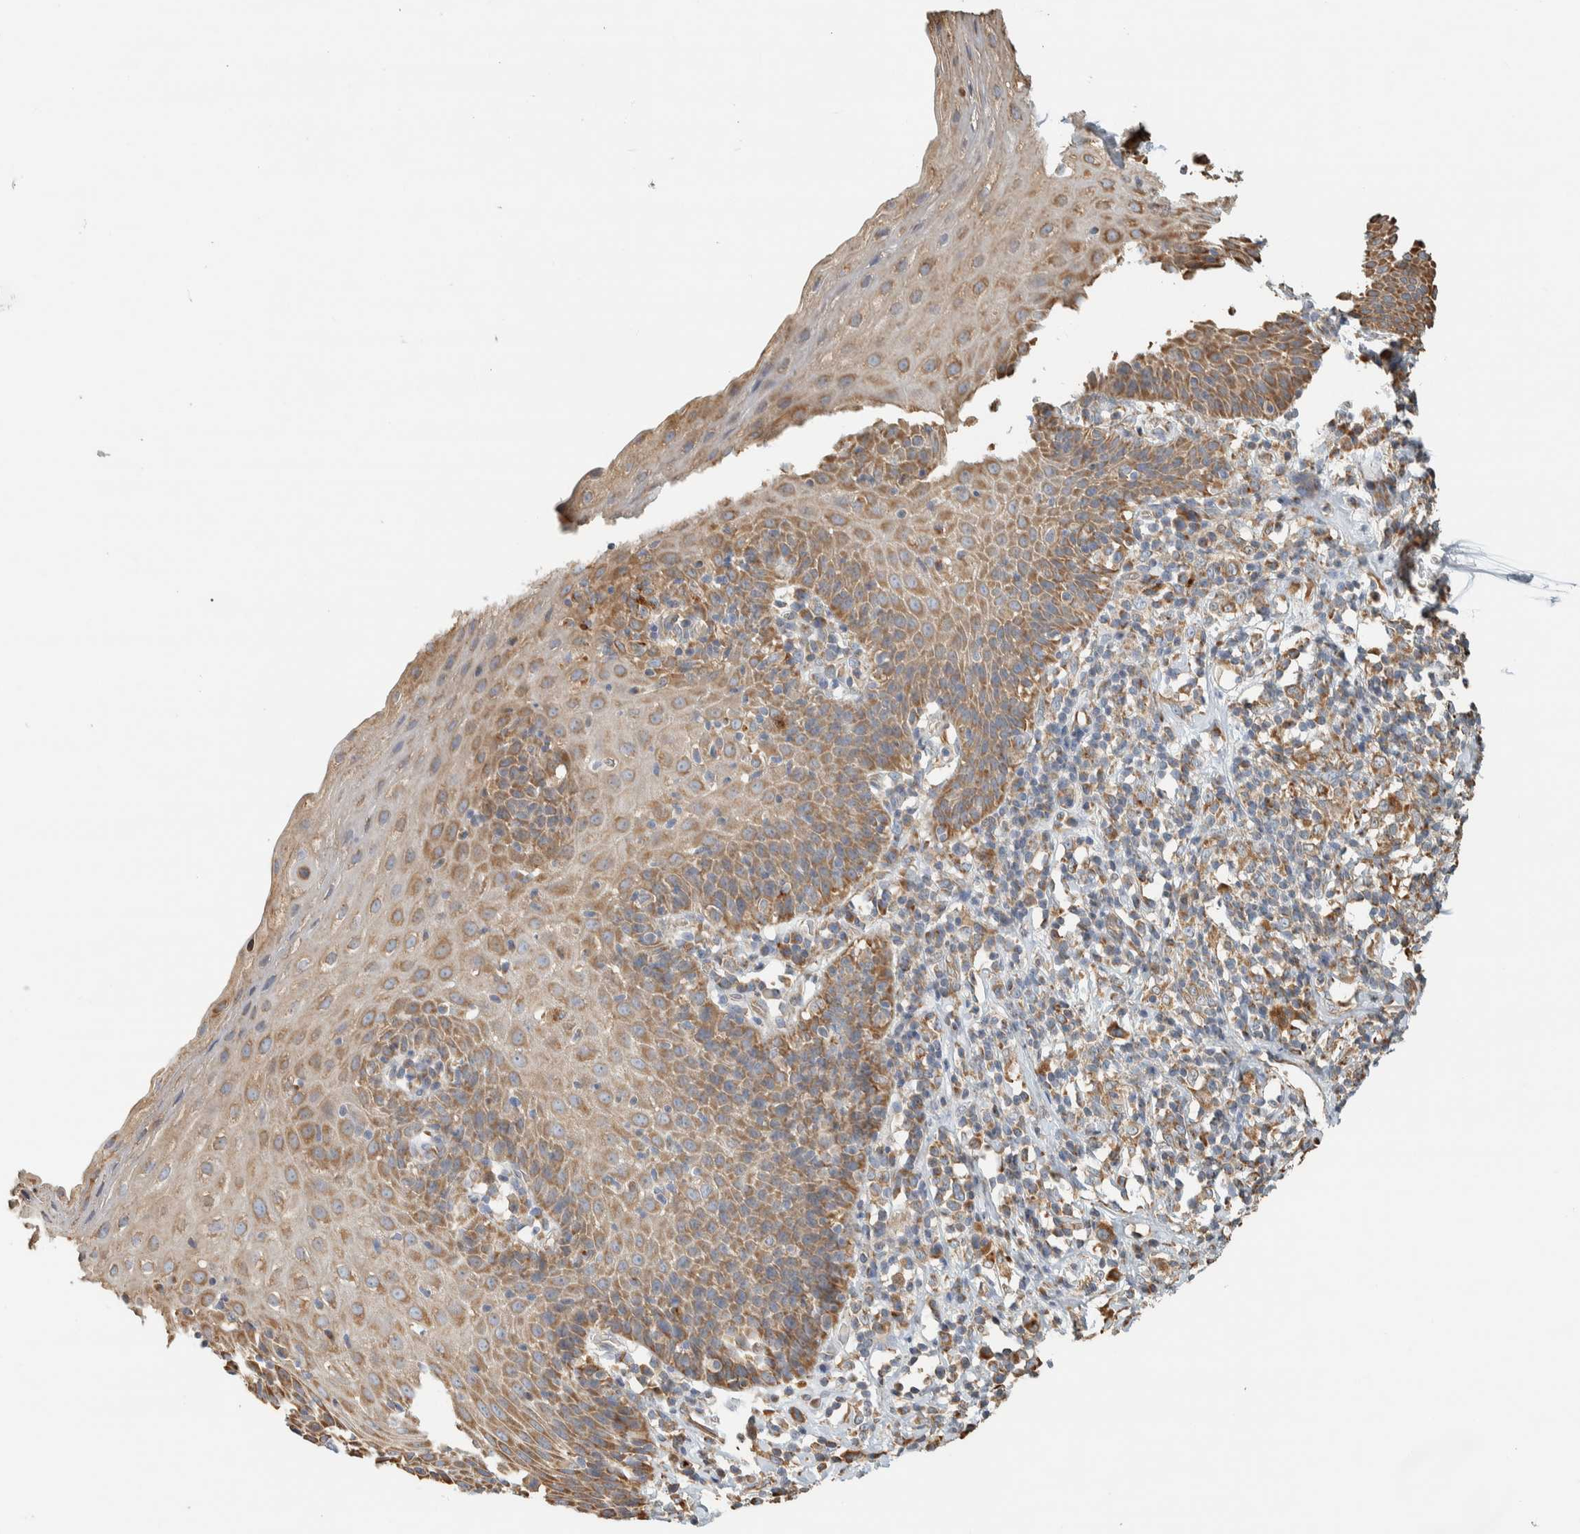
{"staining": {"intensity": "moderate", "quantity": ">75%", "location": "cytoplasmic/membranous"}, "tissue": "esophagus", "cell_type": "Squamous epithelial cells", "image_type": "normal", "snomed": [{"axis": "morphology", "description": "Normal tissue, NOS"}, {"axis": "topography", "description": "Esophagus"}], "caption": "Immunohistochemical staining of normal human esophagus displays medium levels of moderate cytoplasmic/membranous expression in approximately >75% of squamous epithelial cells.", "gene": "RAB11FIP1", "patient": {"sex": "female", "age": 61}}